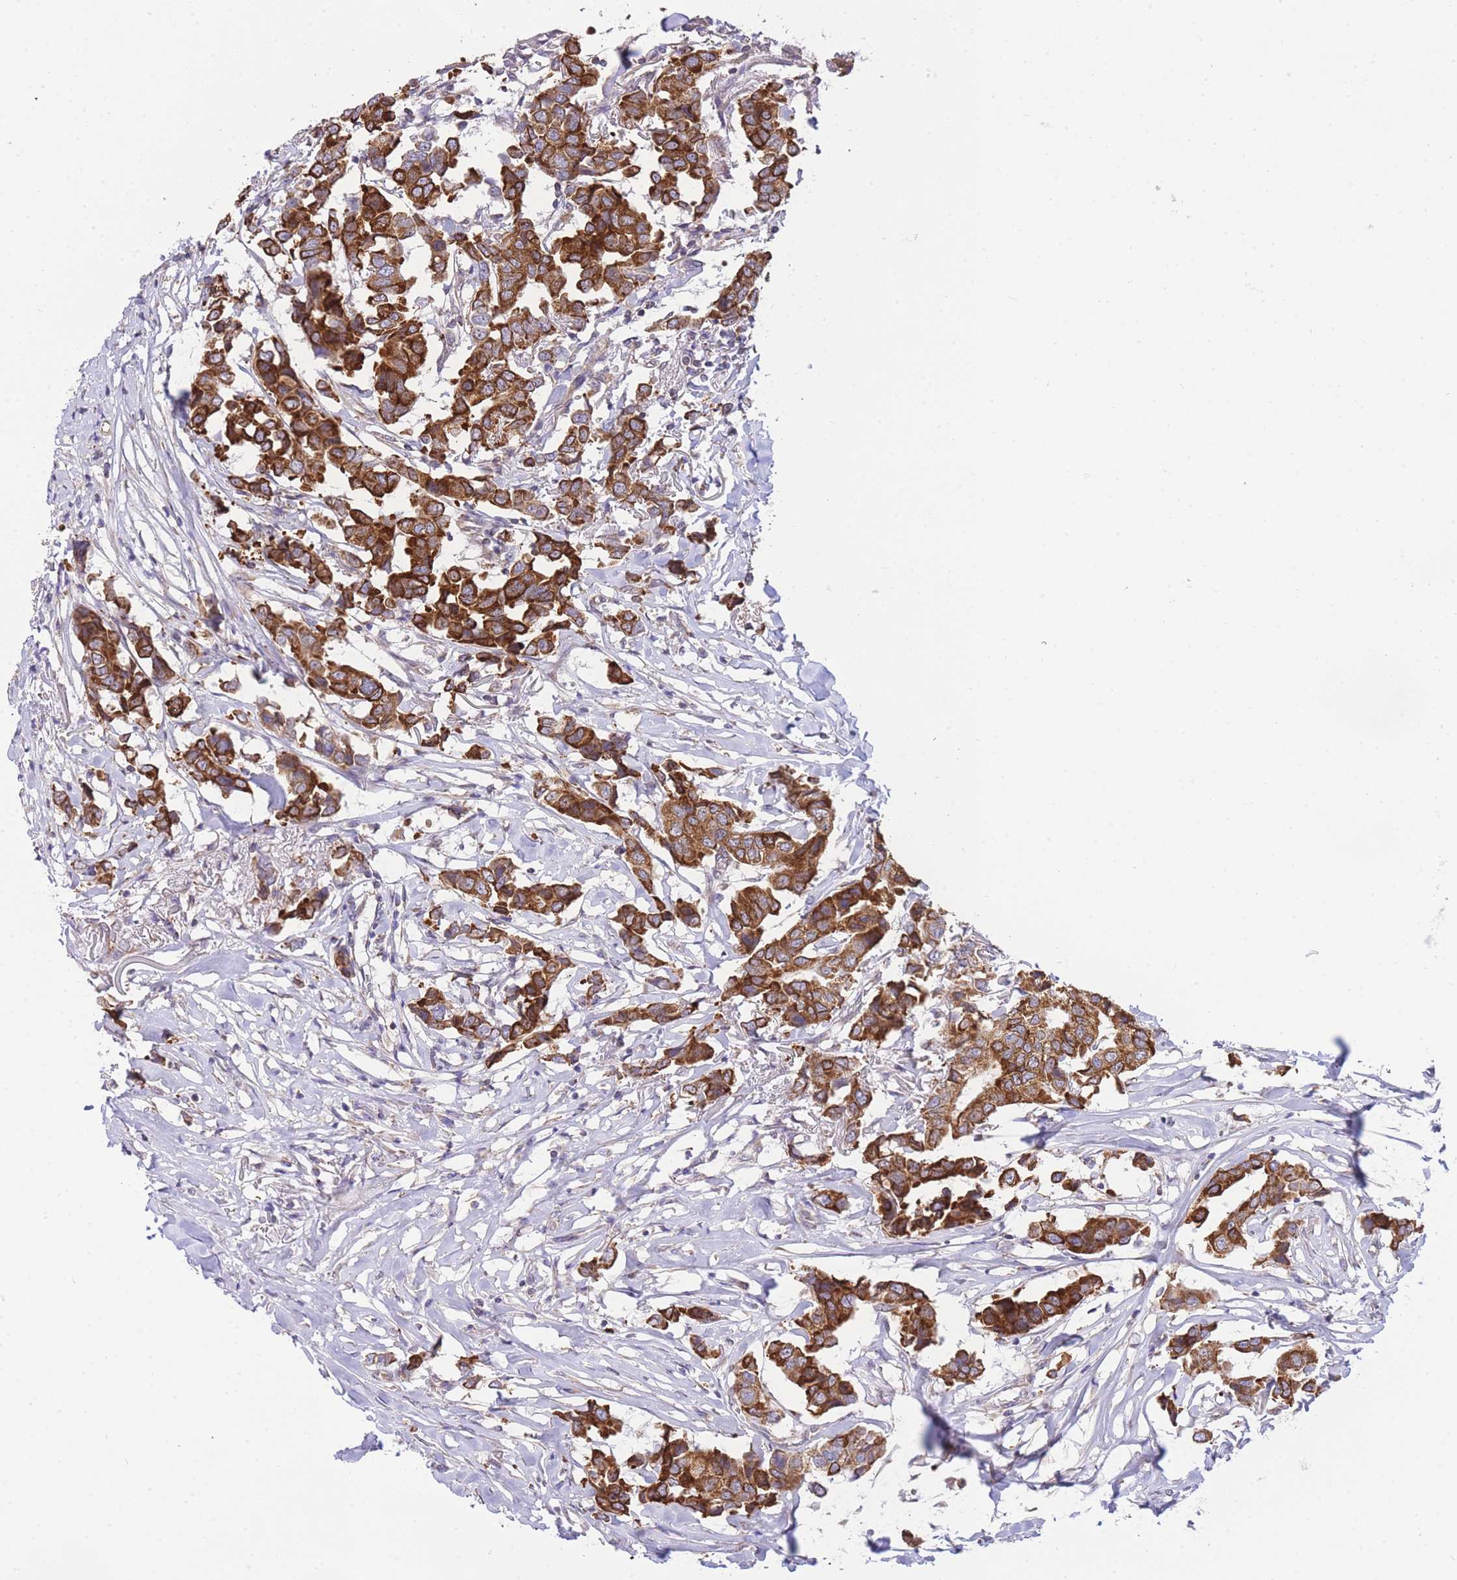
{"staining": {"intensity": "strong", "quantity": ">75%", "location": "cytoplasmic/membranous"}, "tissue": "breast cancer", "cell_type": "Tumor cells", "image_type": "cancer", "snomed": [{"axis": "morphology", "description": "Duct carcinoma"}, {"axis": "topography", "description": "Breast"}], "caption": "Protein analysis of breast cancer (invasive ductal carcinoma) tissue exhibits strong cytoplasmic/membranous expression in approximately >75% of tumor cells.", "gene": "CTBP1", "patient": {"sex": "female", "age": 80}}